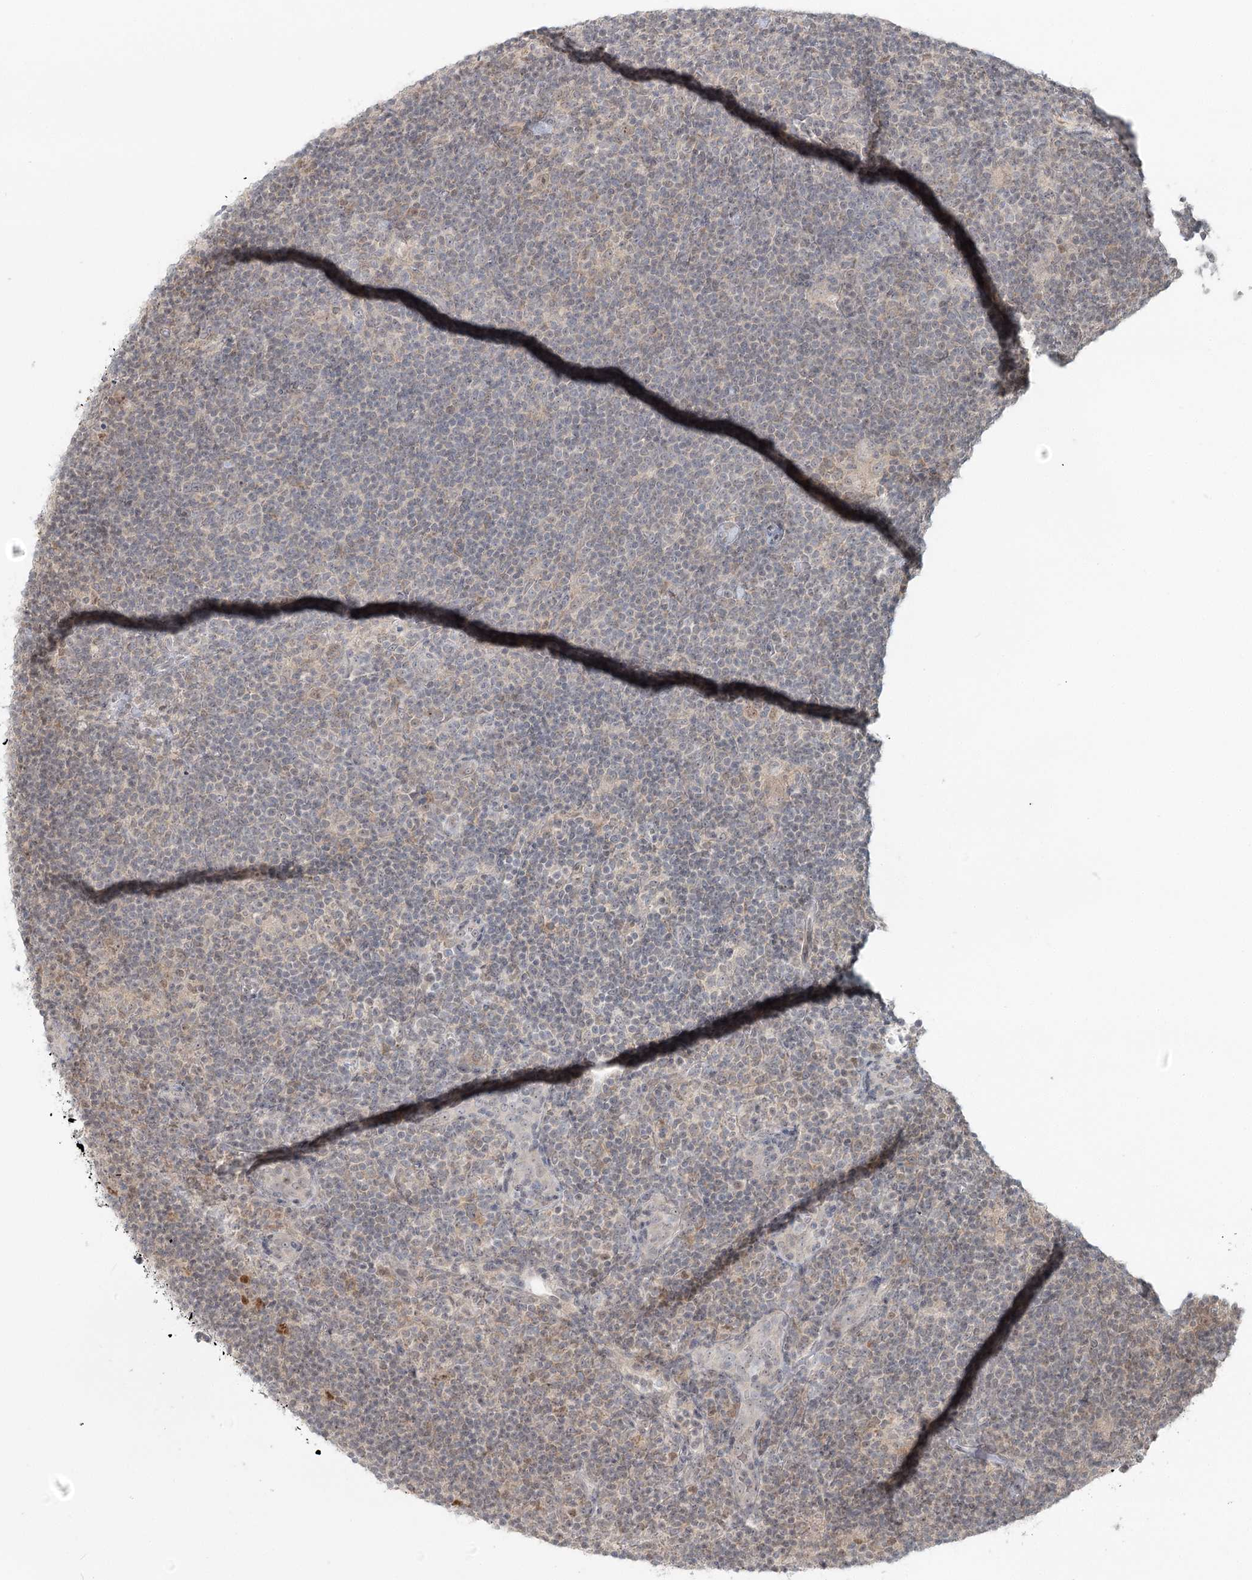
{"staining": {"intensity": "weak", "quantity": "25%-75%", "location": "nuclear"}, "tissue": "lymphoma", "cell_type": "Tumor cells", "image_type": "cancer", "snomed": [{"axis": "morphology", "description": "Hodgkin's disease, NOS"}, {"axis": "topography", "description": "Lymph node"}], "caption": "Immunohistochemical staining of human lymphoma displays weak nuclear protein positivity in approximately 25%-75% of tumor cells. Immunohistochemistry stains the protein in brown and the nuclei are stained blue.", "gene": "R3HCC1L", "patient": {"sex": "female", "age": 57}}